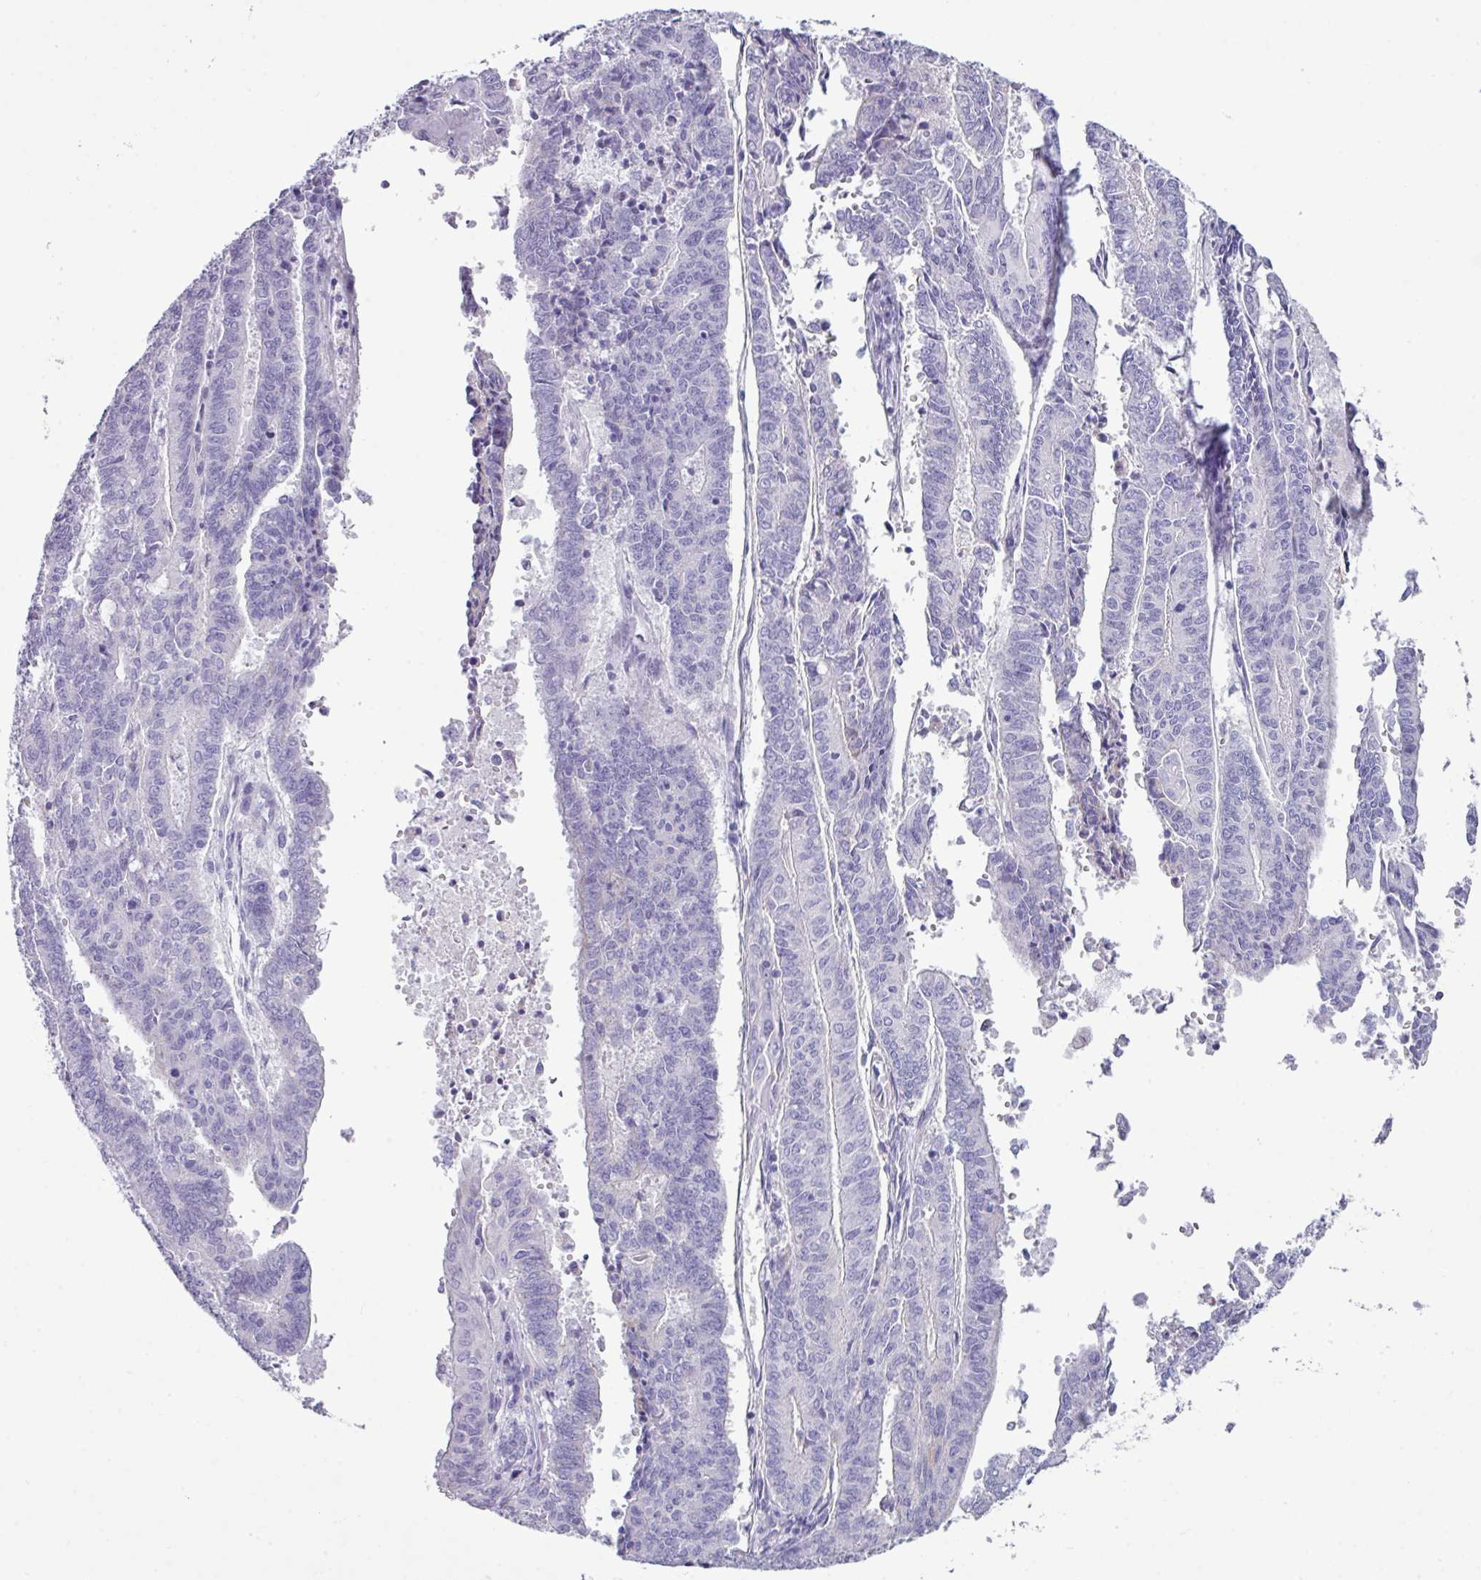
{"staining": {"intensity": "negative", "quantity": "none", "location": "none"}, "tissue": "endometrial cancer", "cell_type": "Tumor cells", "image_type": "cancer", "snomed": [{"axis": "morphology", "description": "Adenocarcinoma, NOS"}, {"axis": "topography", "description": "Endometrium"}], "caption": "IHC photomicrograph of neoplastic tissue: human endometrial cancer (adenocarcinoma) stained with DAB (3,3'-diaminobenzidine) reveals no significant protein expression in tumor cells. The staining is performed using DAB (3,3'-diaminobenzidine) brown chromogen with nuclei counter-stained in using hematoxylin.", "gene": "ABCC5", "patient": {"sex": "female", "age": 59}}